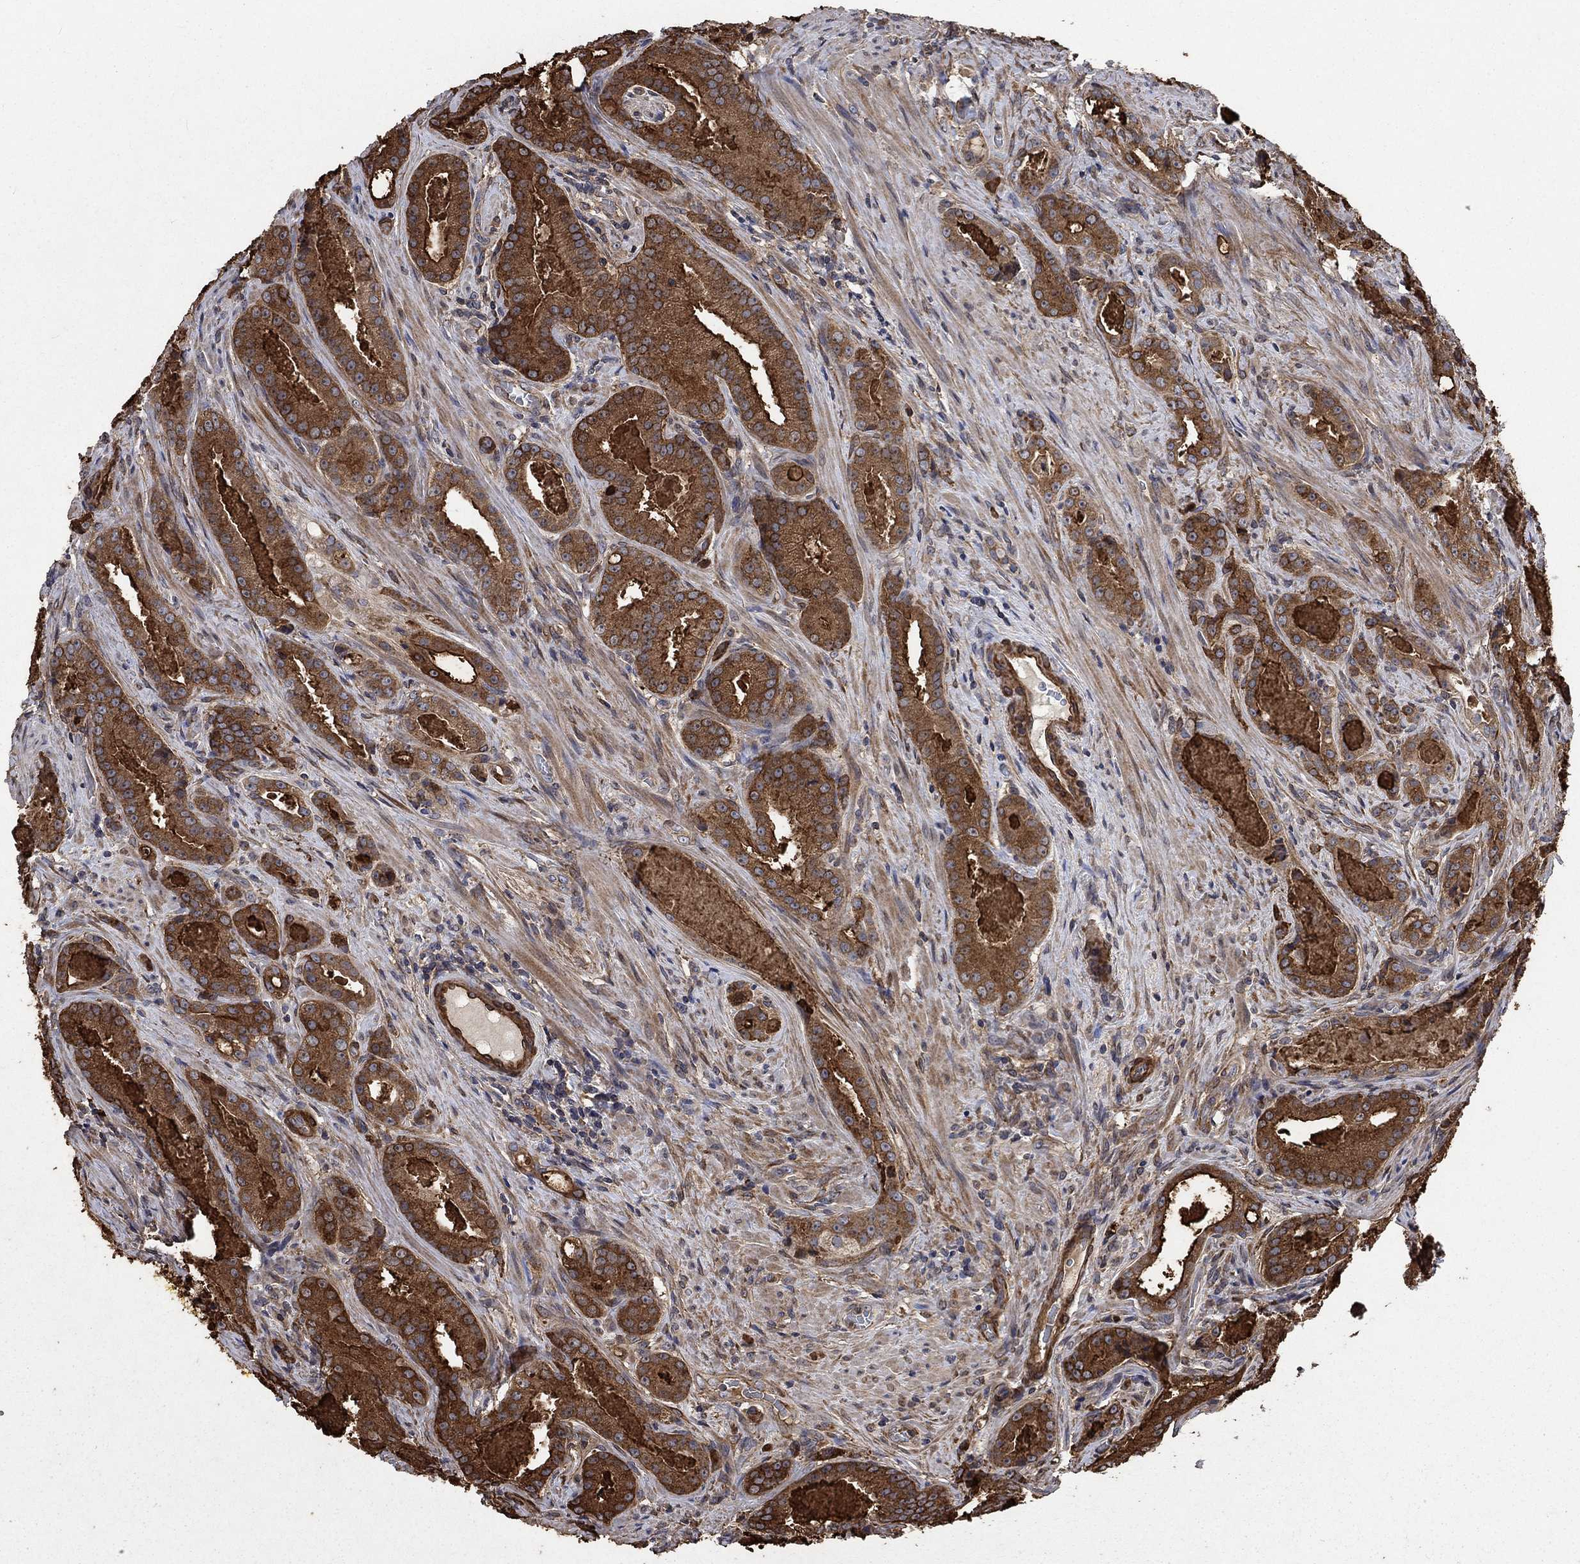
{"staining": {"intensity": "strong", "quantity": "25%-75%", "location": "cytoplasmic/membranous"}, "tissue": "prostate cancer", "cell_type": "Tumor cells", "image_type": "cancer", "snomed": [{"axis": "morphology", "description": "Adenocarcinoma, NOS"}, {"axis": "topography", "description": "Prostate"}], "caption": "Prostate cancer stained for a protein (brown) exhibits strong cytoplasmic/membranous positive expression in about 25%-75% of tumor cells.", "gene": "PDE3A", "patient": {"sex": "male", "age": 61}}